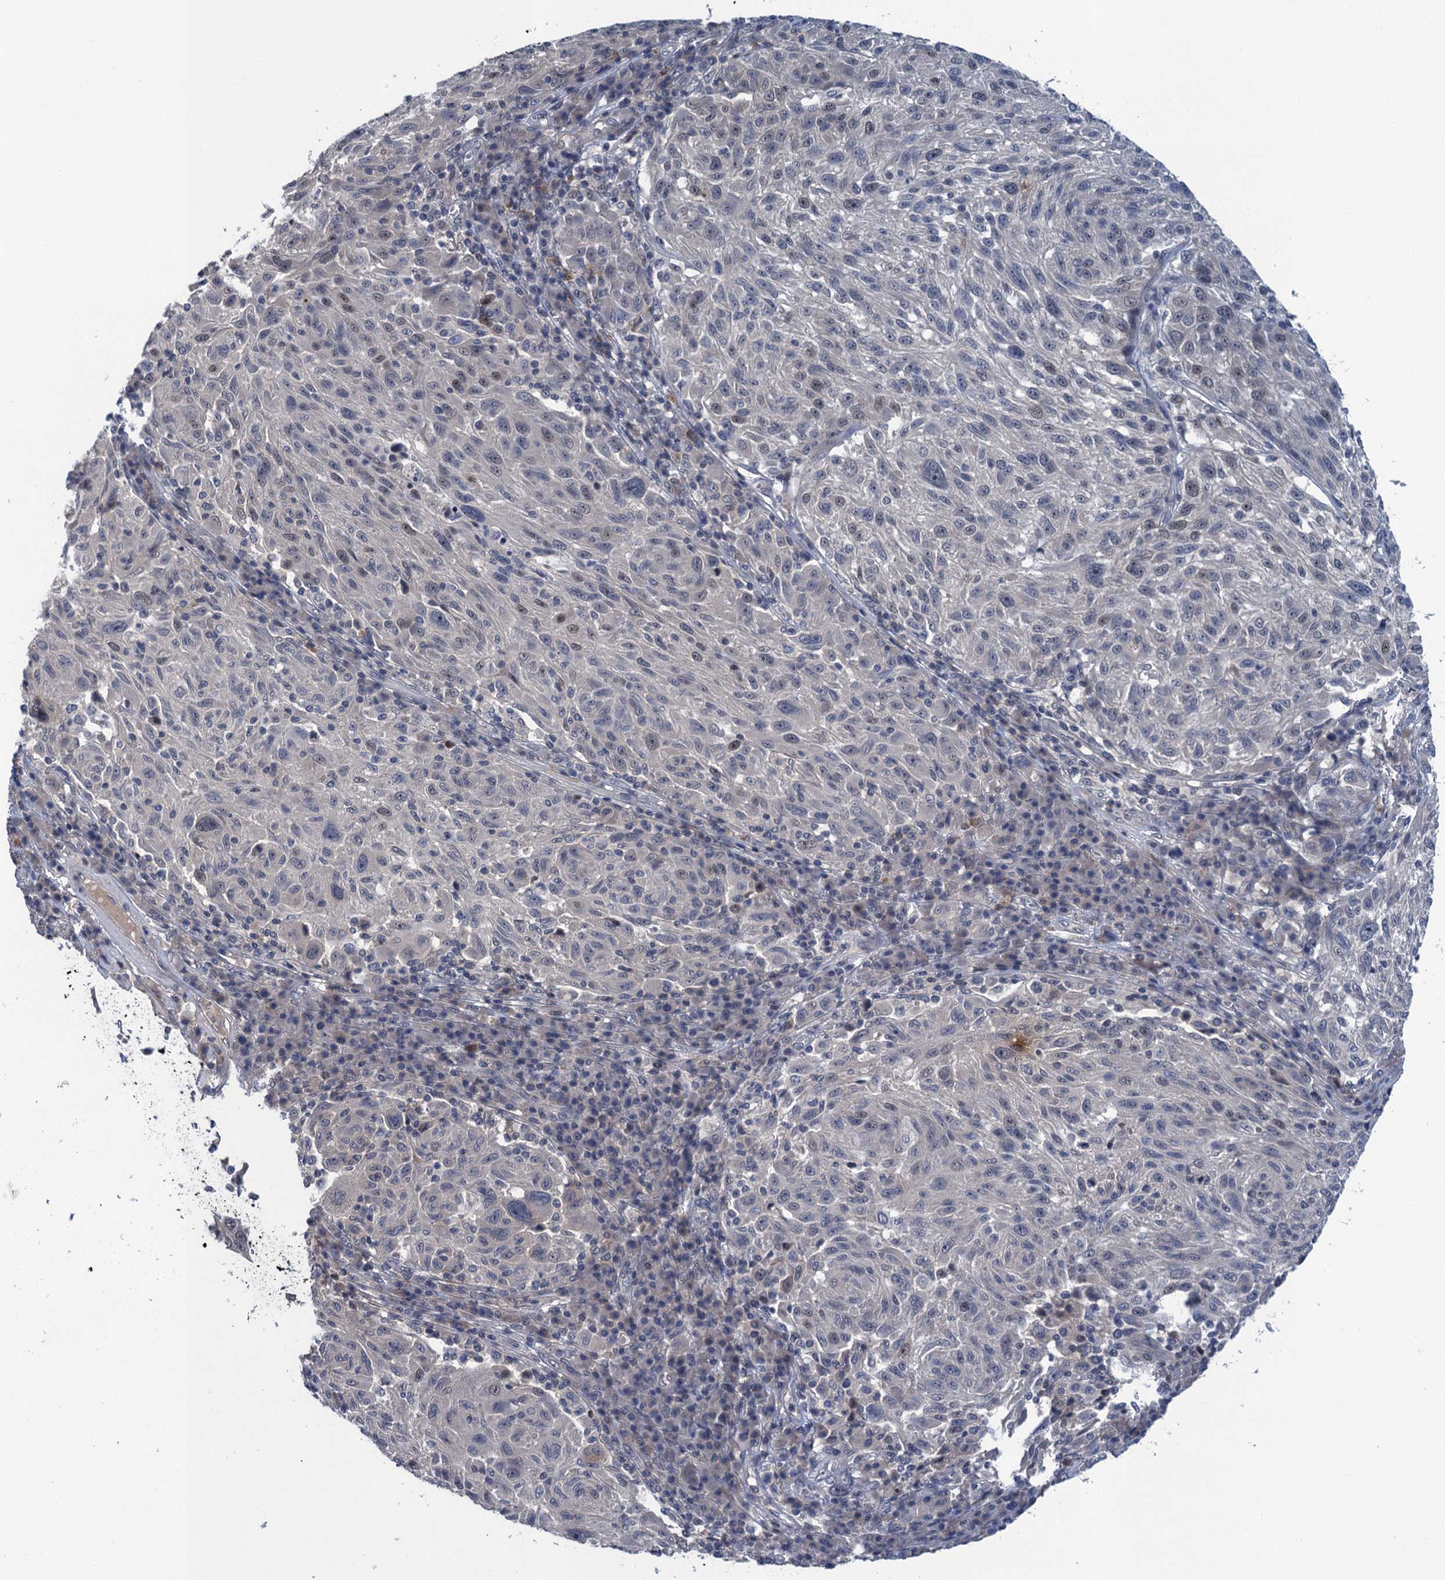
{"staining": {"intensity": "negative", "quantity": "none", "location": "none"}, "tissue": "melanoma", "cell_type": "Tumor cells", "image_type": "cancer", "snomed": [{"axis": "morphology", "description": "Malignant melanoma, NOS"}, {"axis": "topography", "description": "Skin"}], "caption": "IHC image of neoplastic tissue: human melanoma stained with DAB reveals no significant protein positivity in tumor cells.", "gene": "MRFAP1", "patient": {"sex": "male", "age": 53}}